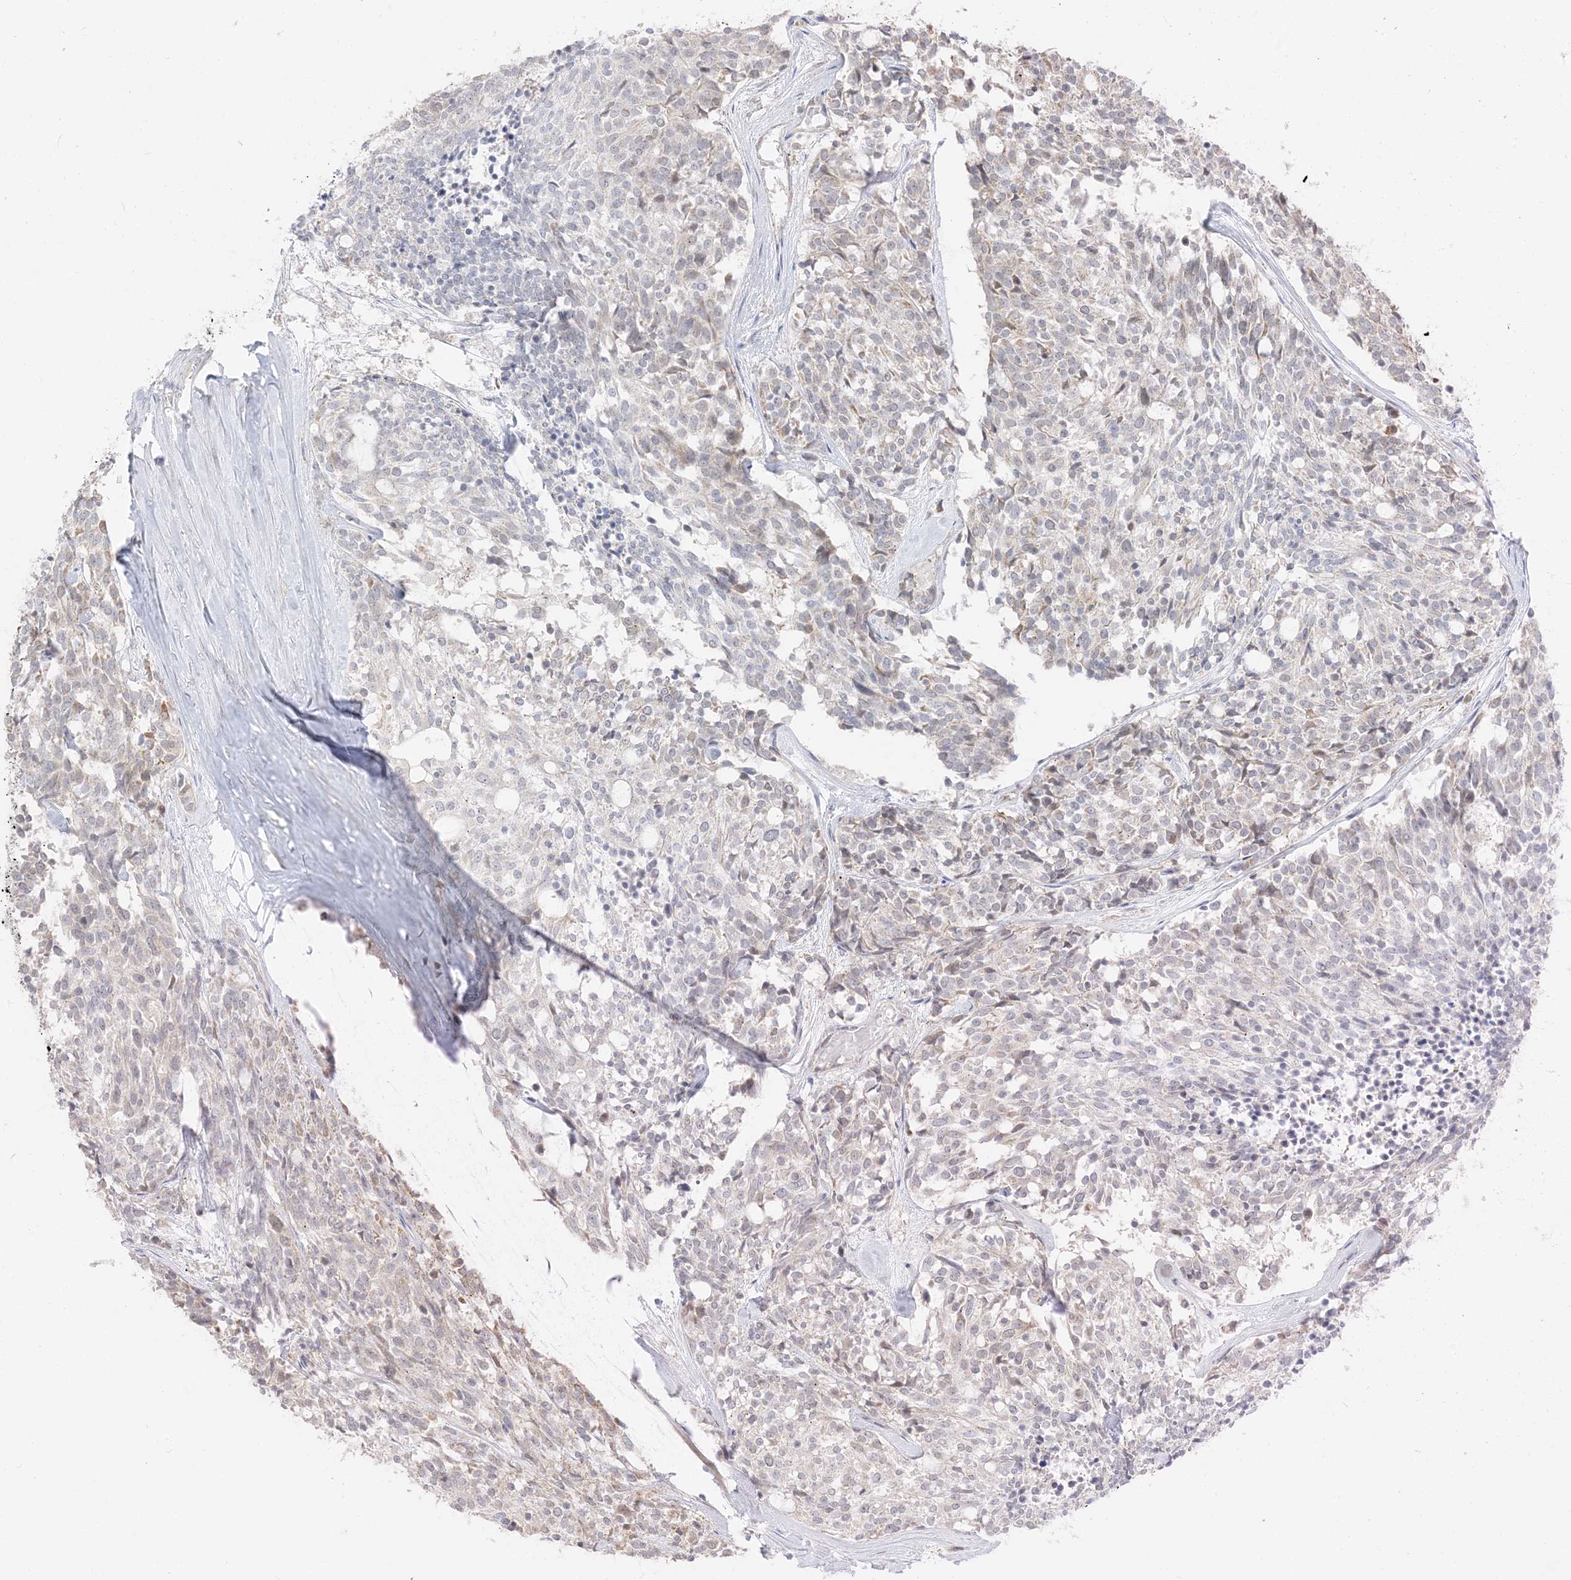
{"staining": {"intensity": "negative", "quantity": "none", "location": "none"}, "tissue": "carcinoid", "cell_type": "Tumor cells", "image_type": "cancer", "snomed": [{"axis": "morphology", "description": "Carcinoid, malignant, NOS"}, {"axis": "topography", "description": "Pancreas"}], "caption": "Tumor cells show no significant protein expression in malignant carcinoid. (Brightfield microscopy of DAB (3,3'-diaminobenzidine) IHC at high magnification).", "gene": "KANSL3", "patient": {"sex": "female", "age": 54}}